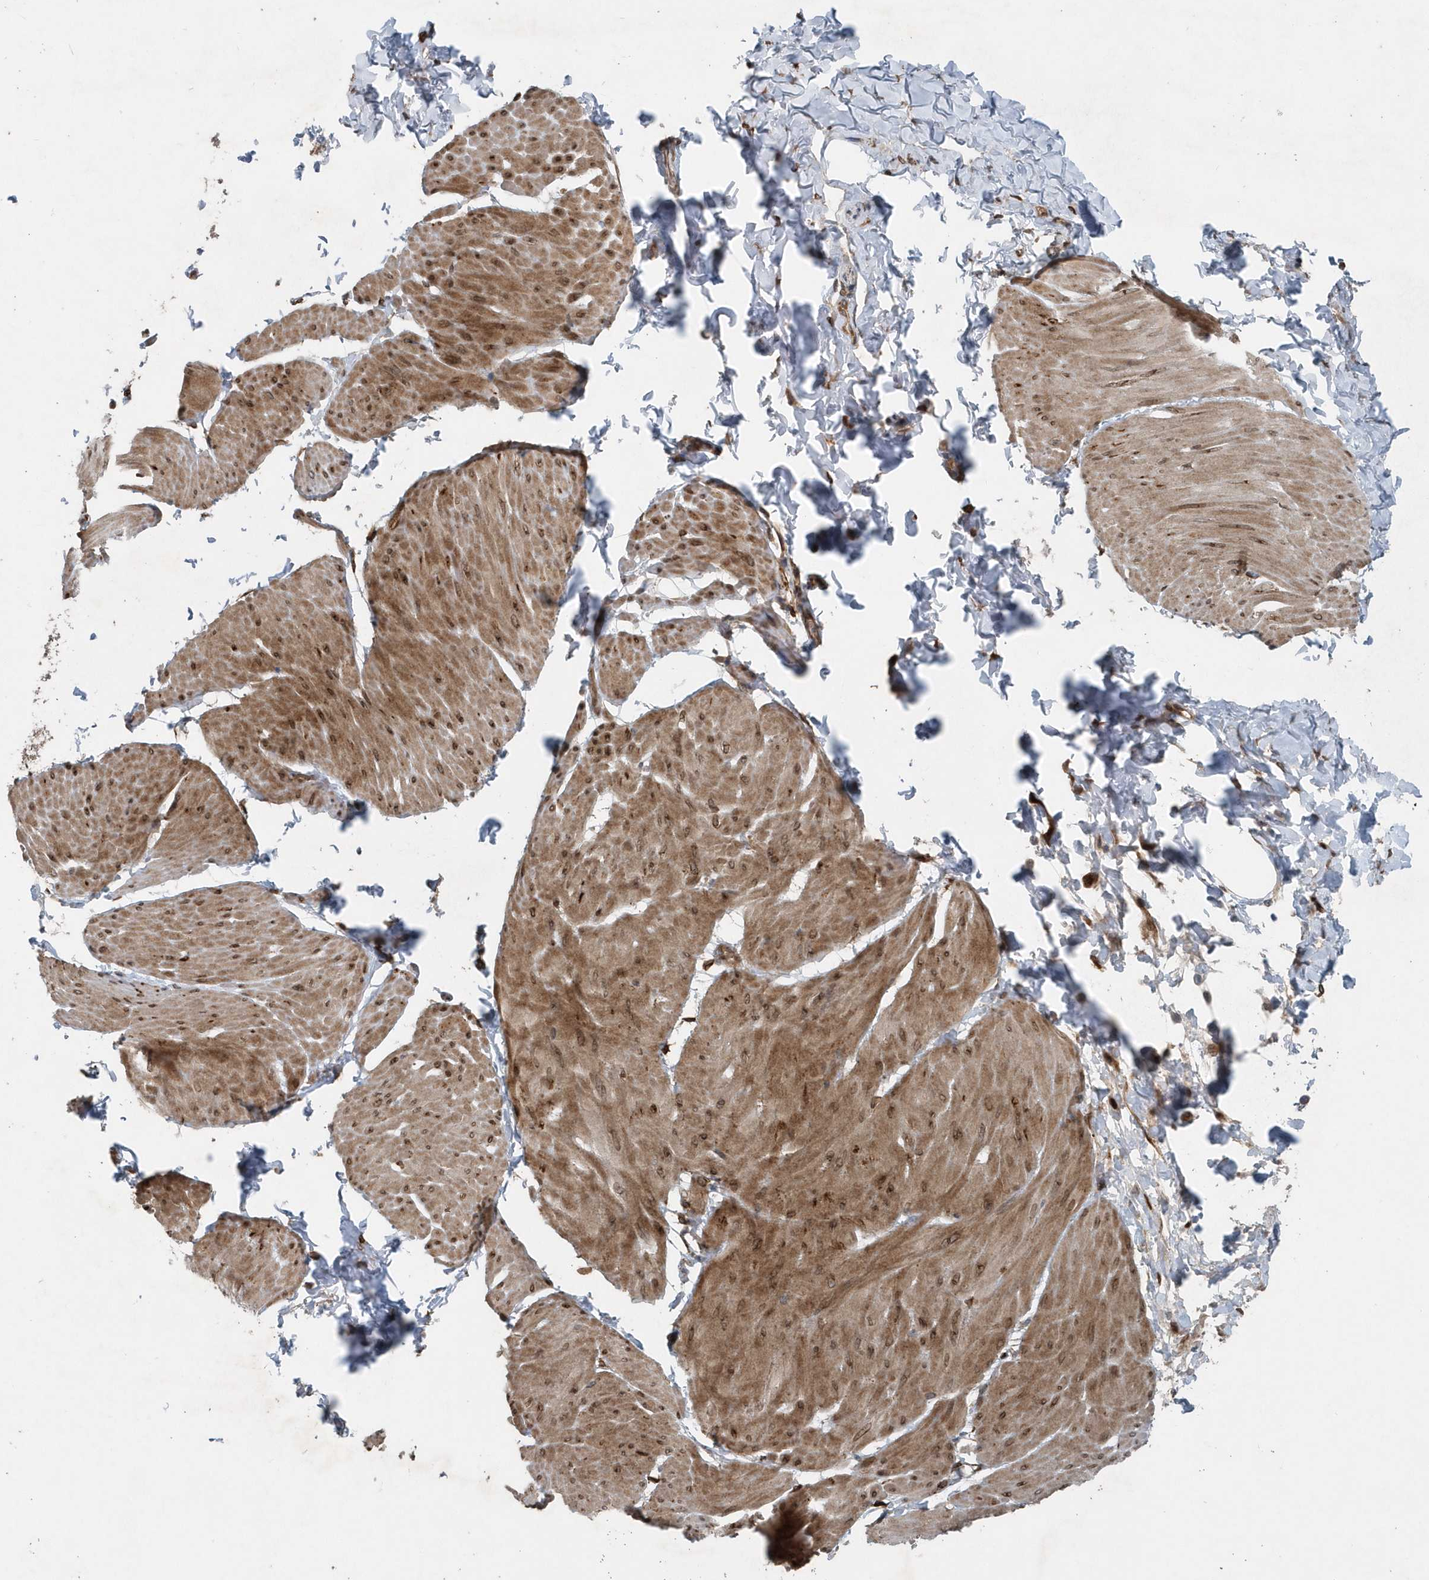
{"staining": {"intensity": "moderate", "quantity": ">75%", "location": "cytoplasmic/membranous"}, "tissue": "smooth muscle", "cell_type": "Smooth muscle cells", "image_type": "normal", "snomed": [{"axis": "morphology", "description": "Urothelial carcinoma, High grade"}, {"axis": "topography", "description": "Urinary bladder"}], "caption": "Smooth muscle stained with IHC demonstrates moderate cytoplasmic/membranous staining in approximately >75% of smooth muscle cells.", "gene": "MCC", "patient": {"sex": "male", "age": 46}}